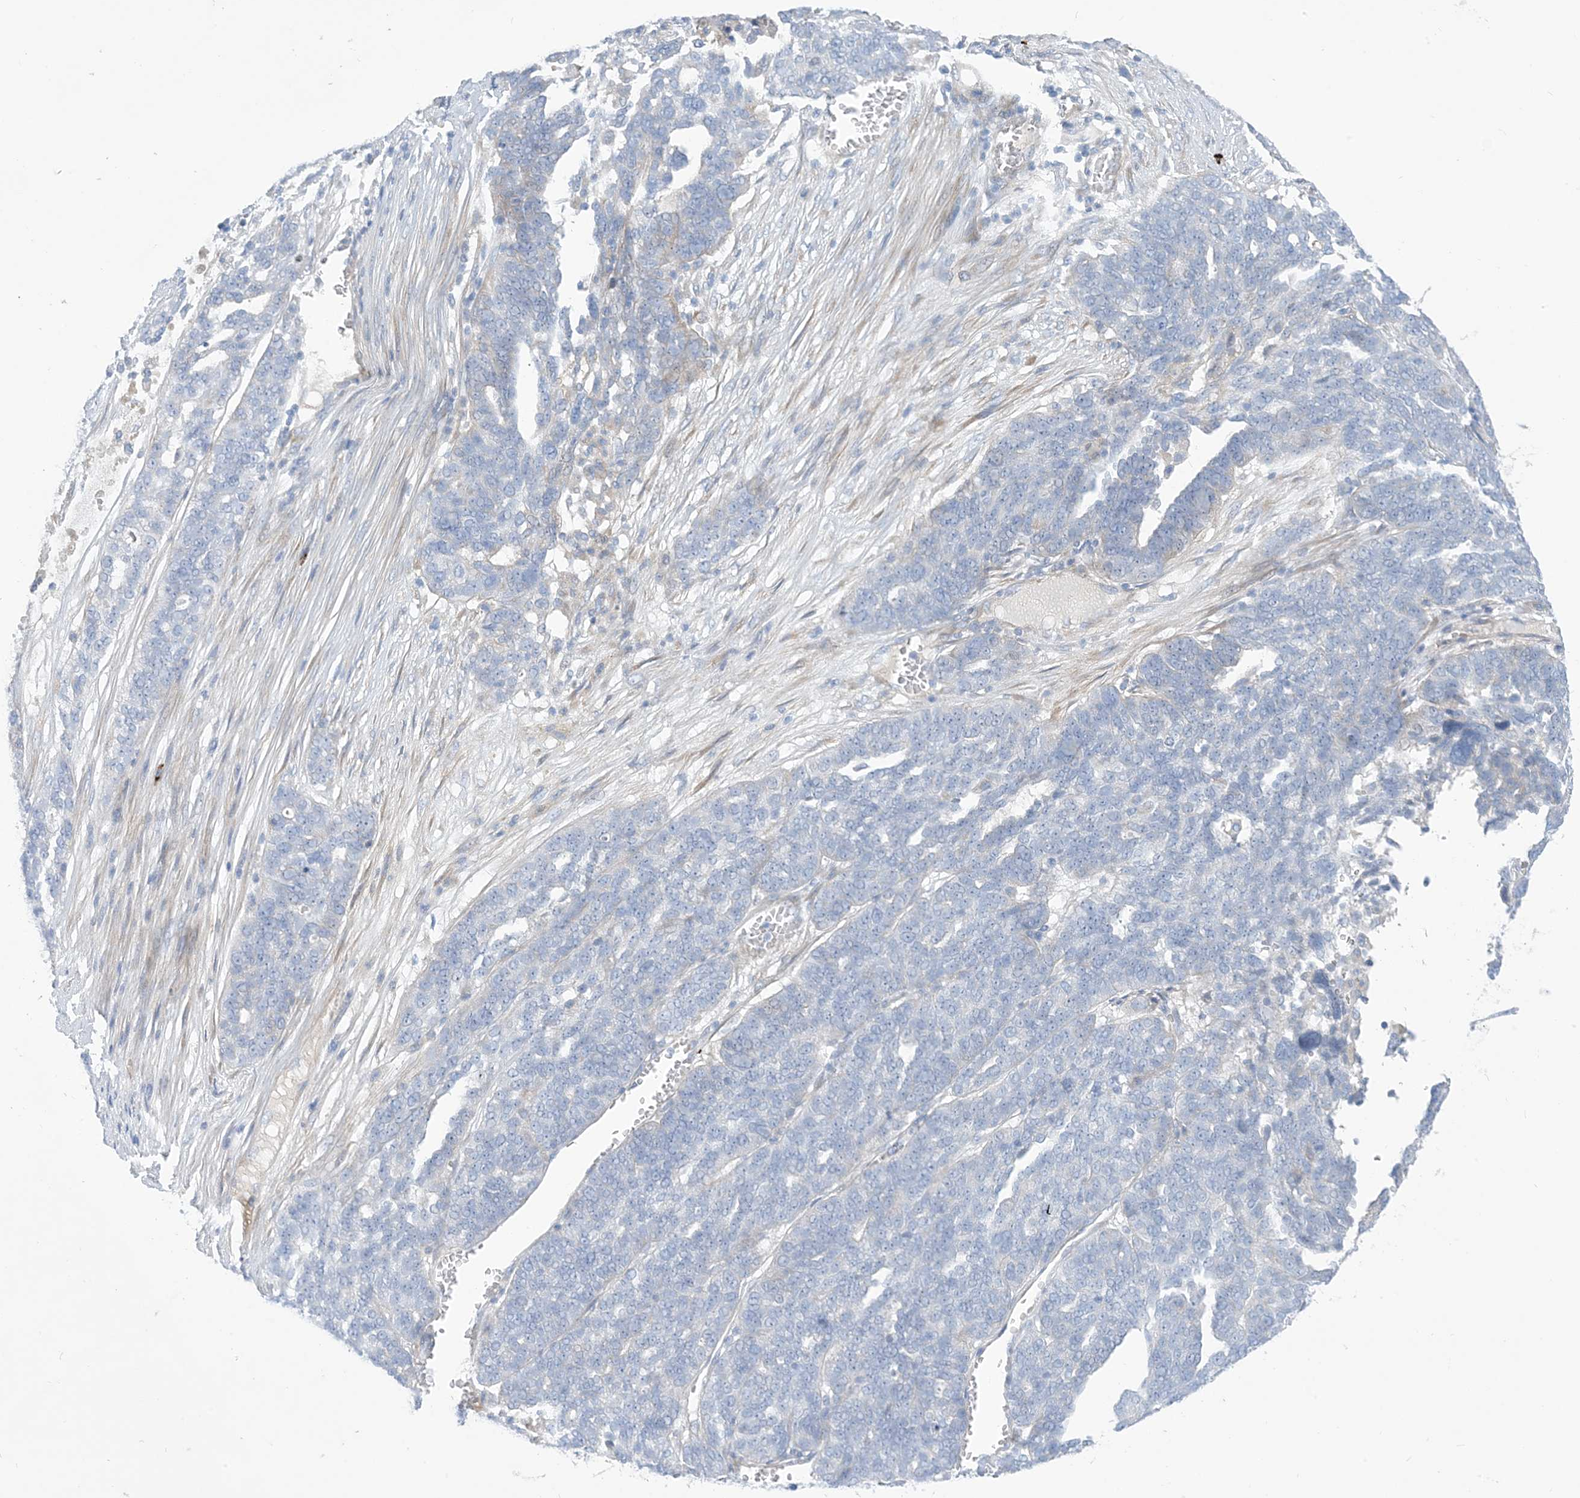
{"staining": {"intensity": "negative", "quantity": "none", "location": "none"}, "tissue": "ovarian cancer", "cell_type": "Tumor cells", "image_type": "cancer", "snomed": [{"axis": "morphology", "description": "Cystadenocarcinoma, serous, NOS"}, {"axis": "topography", "description": "Ovary"}], "caption": "This micrograph is of ovarian serous cystadenocarcinoma stained with immunohistochemistry to label a protein in brown with the nuclei are counter-stained blue. There is no expression in tumor cells.", "gene": "ATP11C", "patient": {"sex": "female", "age": 59}}